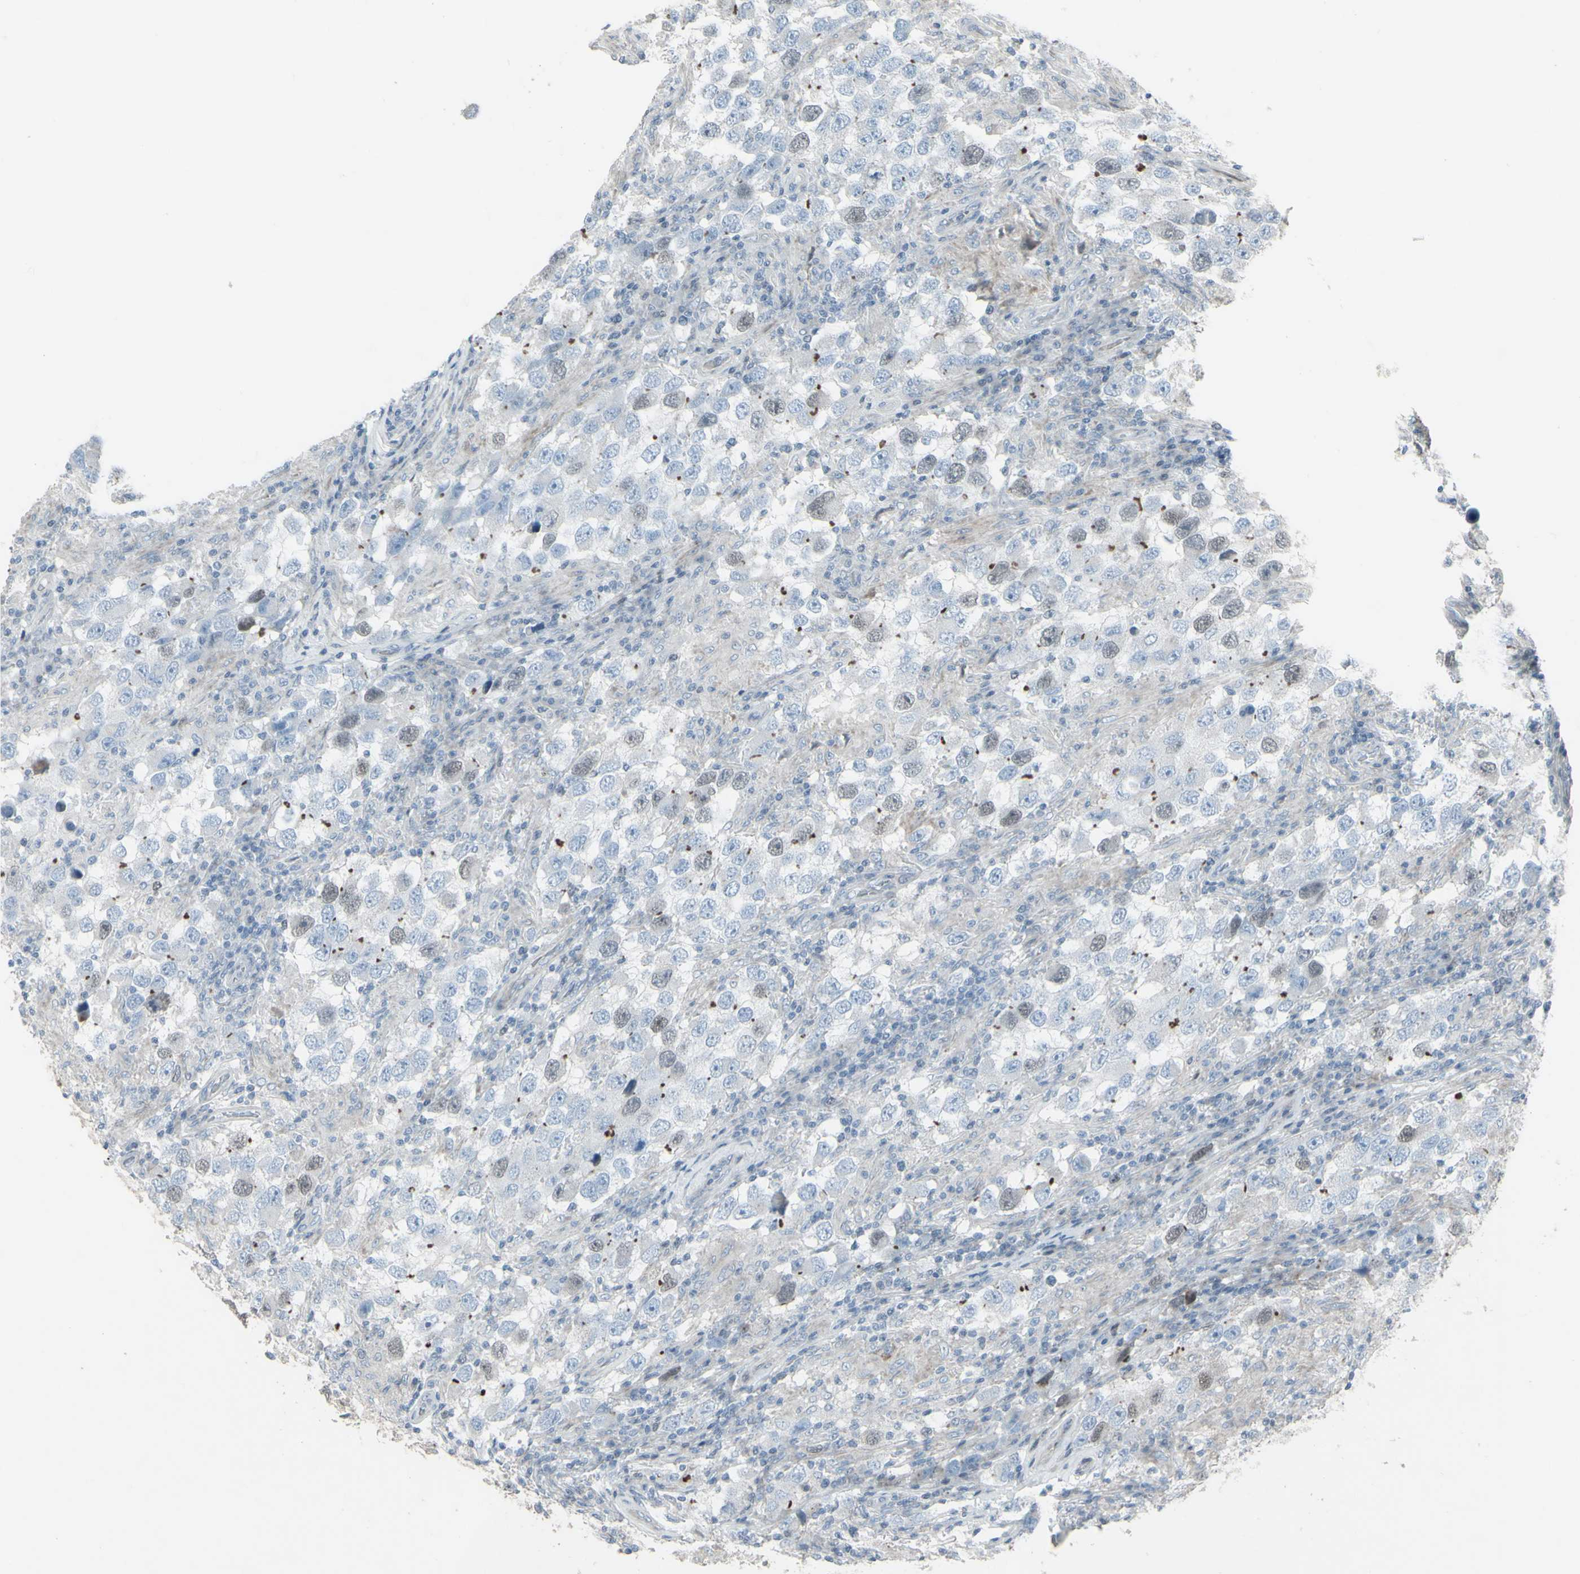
{"staining": {"intensity": "weak", "quantity": "<25%", "location": "nuclear"}, "tissue": "testis cancer", "cell_type": "Tumor cells", "image_type": "cancer", "snomed": [{"axis": "morphology", "description": "Carcinoma, Embryonal, NOS"}, {"axis": "topography", "description": "Testis"}], "caption": "Immunohistochemistry photomicrograph of neoplastic tissue: embryonal carcinoma (testis) stained with DAB (3,3'-diaminobenzidine) shows no significant protein expression in tumor cells.", "gene": "GMNN", "patient": {"sex": "male", "age": 21}}